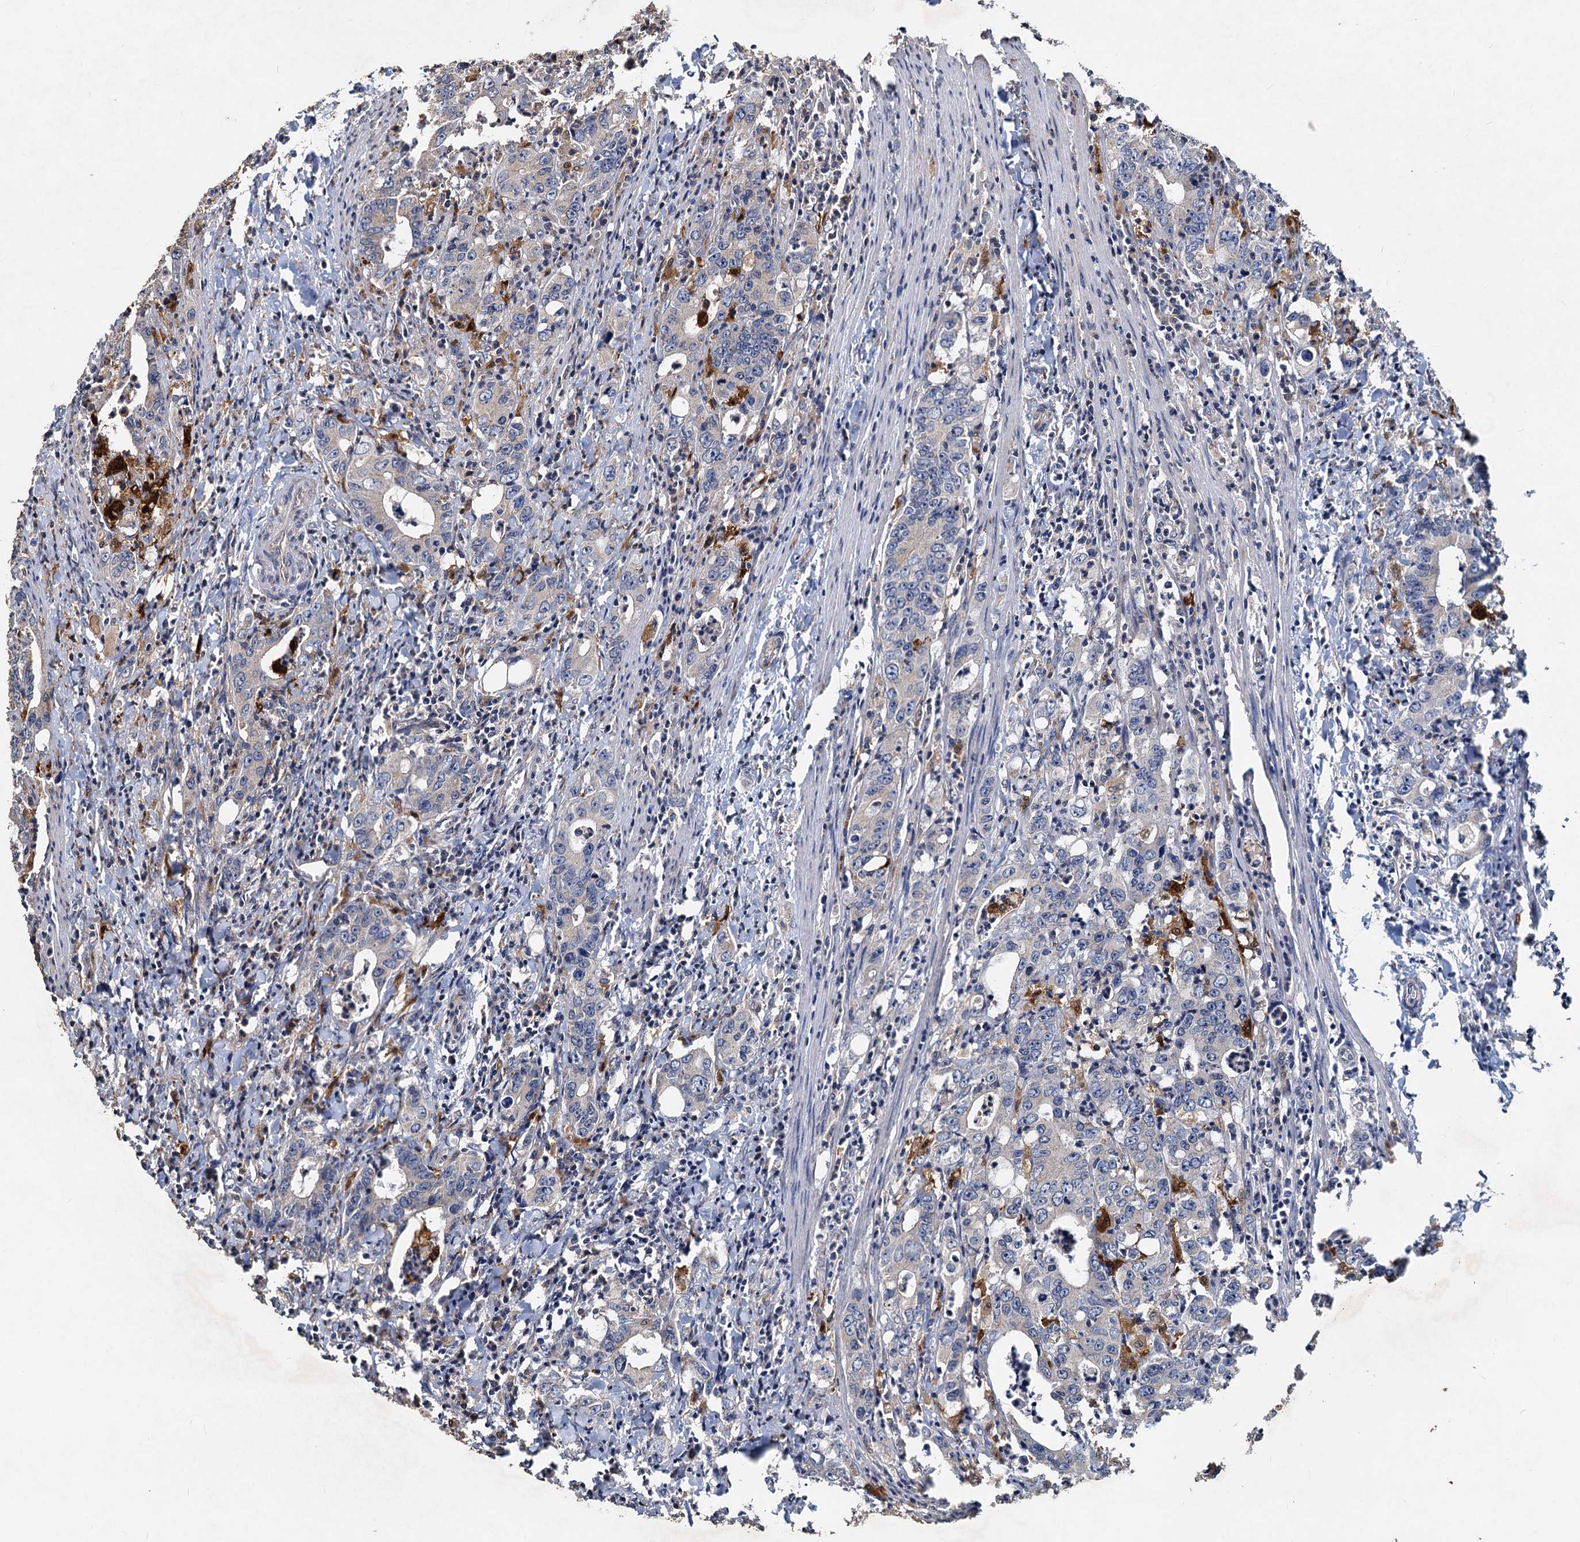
{"staining": {"intensity": "weak", "quantity": "<25%", "location": "cytoplasmic/membranous"}, "tissue": "colorectal cancer", "cell_type": "Tumor cells", "image_type": "cancer", "snomed": [{"axis": "morphology", "description": "Adenocarcinoma, NOS"}, {"axis": "topography", "description": "Colon"}], "caption": "An image of adenocarcinoma (colorectal) stained for a protein reveals no brown staining in tumor cells.", "gene": "SDS", "patient": {"sex": "female", "age": 75}}